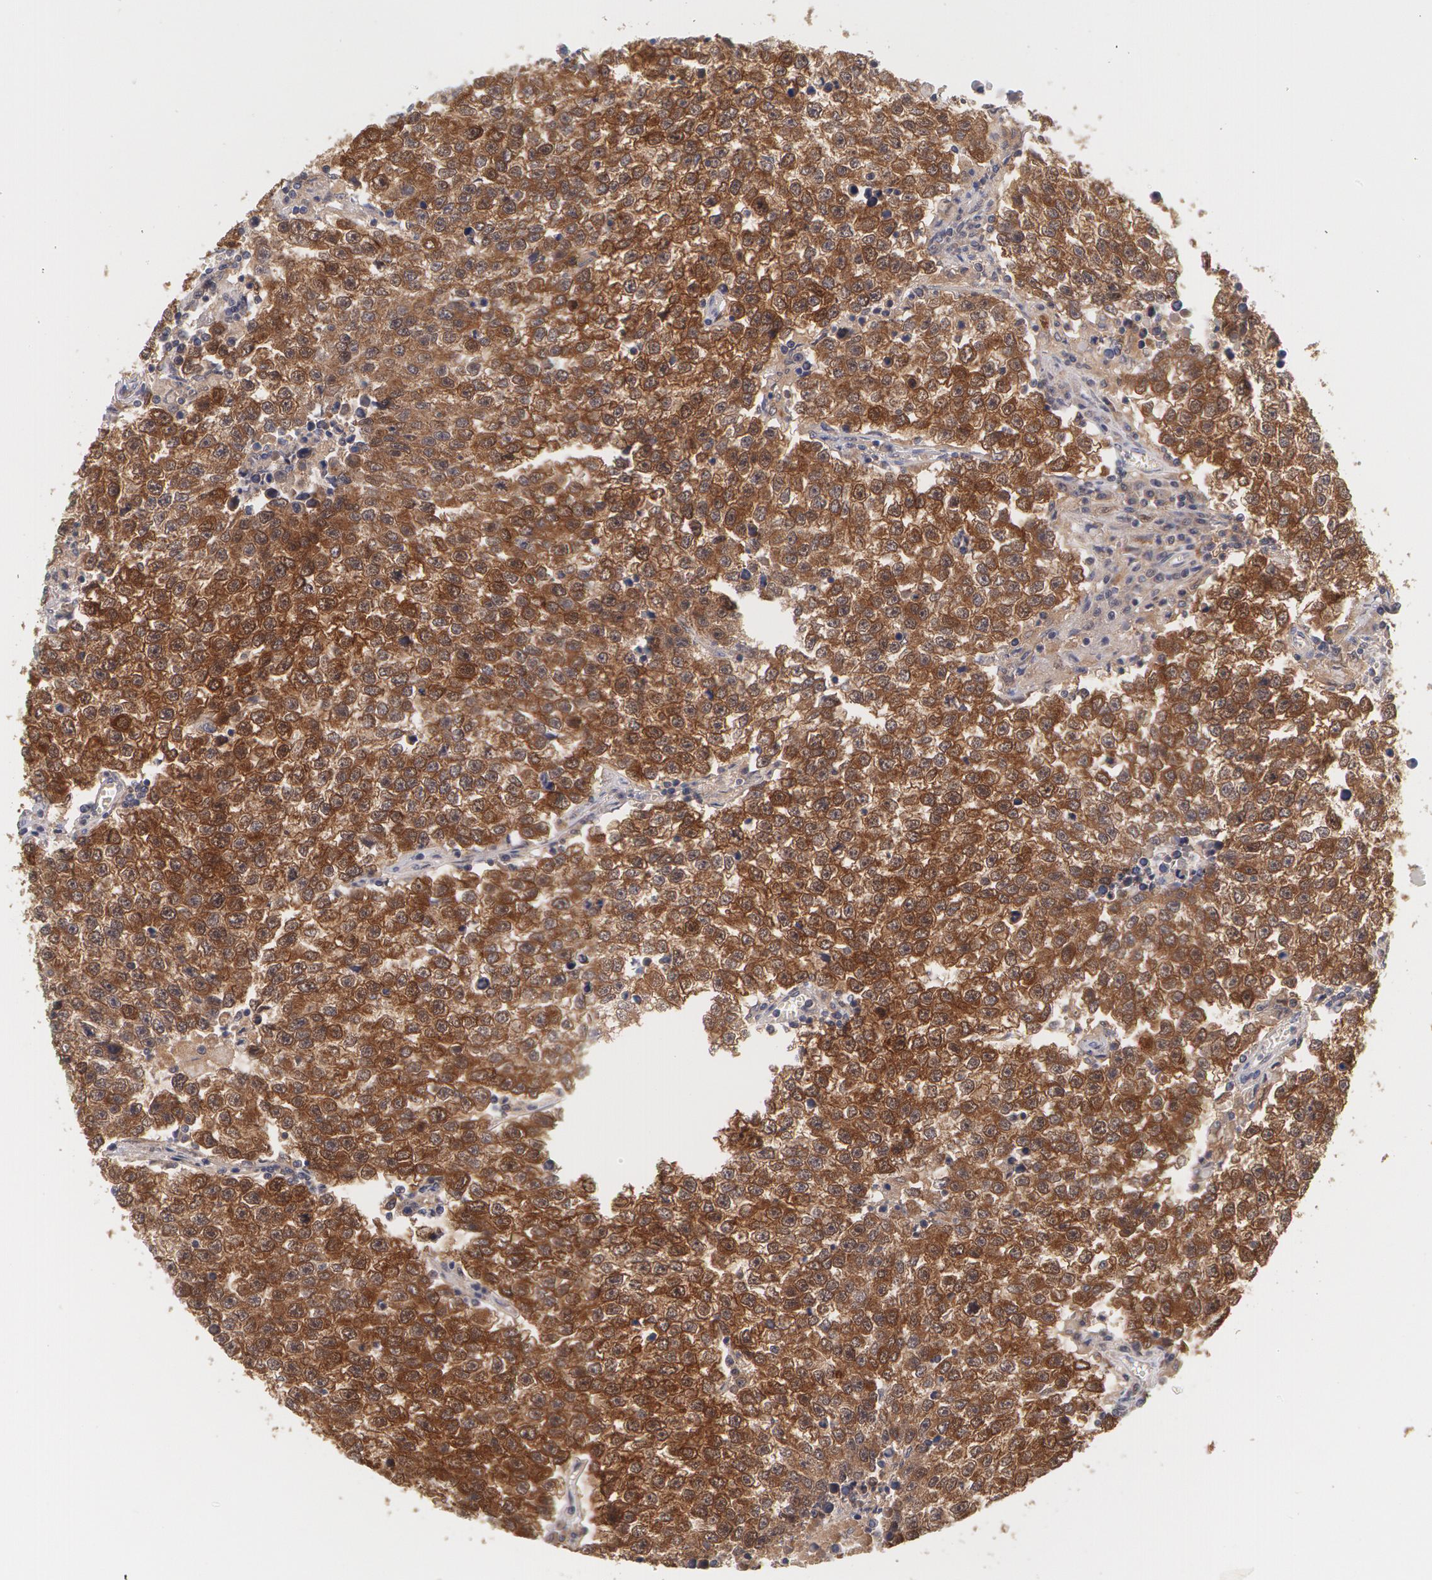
{"staining": {"intensity": "moderate", "quantity": ">75%", "location": "cytoplasmic/membranous"}, "tissue": "testis cancer", "cell_type": "Tumor cells", "image_type": "cancer", "snomed": [{"axis": "morphology", "description": "Seminoma, NOS"}, {"axis": "topography", "description": "Testis"}], "caption": "Immunohistochemical staining of testis cancer displays moderate cytoplasmic/membranous protein expression in approximately >75% of tumor cells.", "gene": "TXNRD1", "patient": {"sex": "male", "age": 36}}